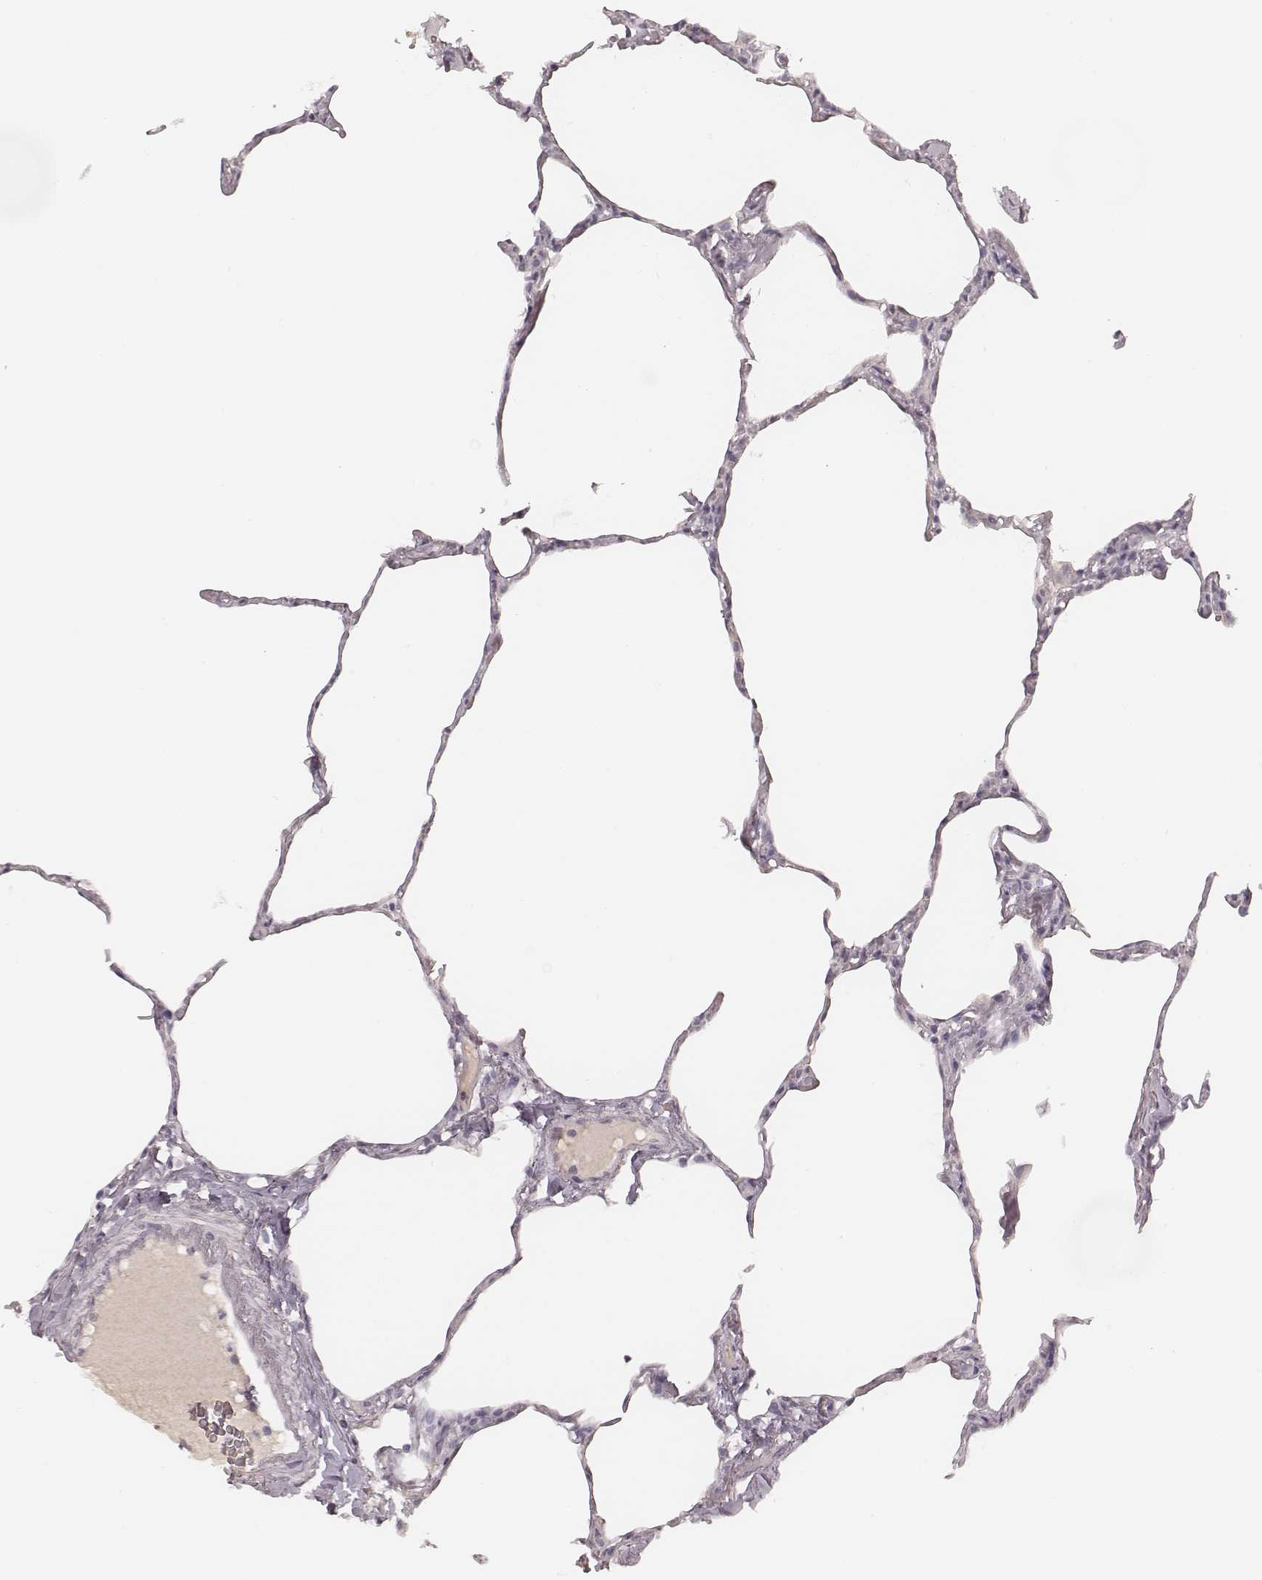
{"staining": {"intensity": "negative", "quantity": "none", "location": "none"}, "tissue": "lung", "cell_type": "Alveolar cells", "image_type": "normal", "snomed": [{"axis": "morphology", "description": "Normal tissue, NOS"}, {"axis": "topography", "description": "Lung"}], "caption": "Immunohistochemical staining of benign human lung reveals no significant positivity in alveolar cells. Nuclei are stained in blue.", "gene": "MSX1", "patient": {"sex": "male", "age": 65}}